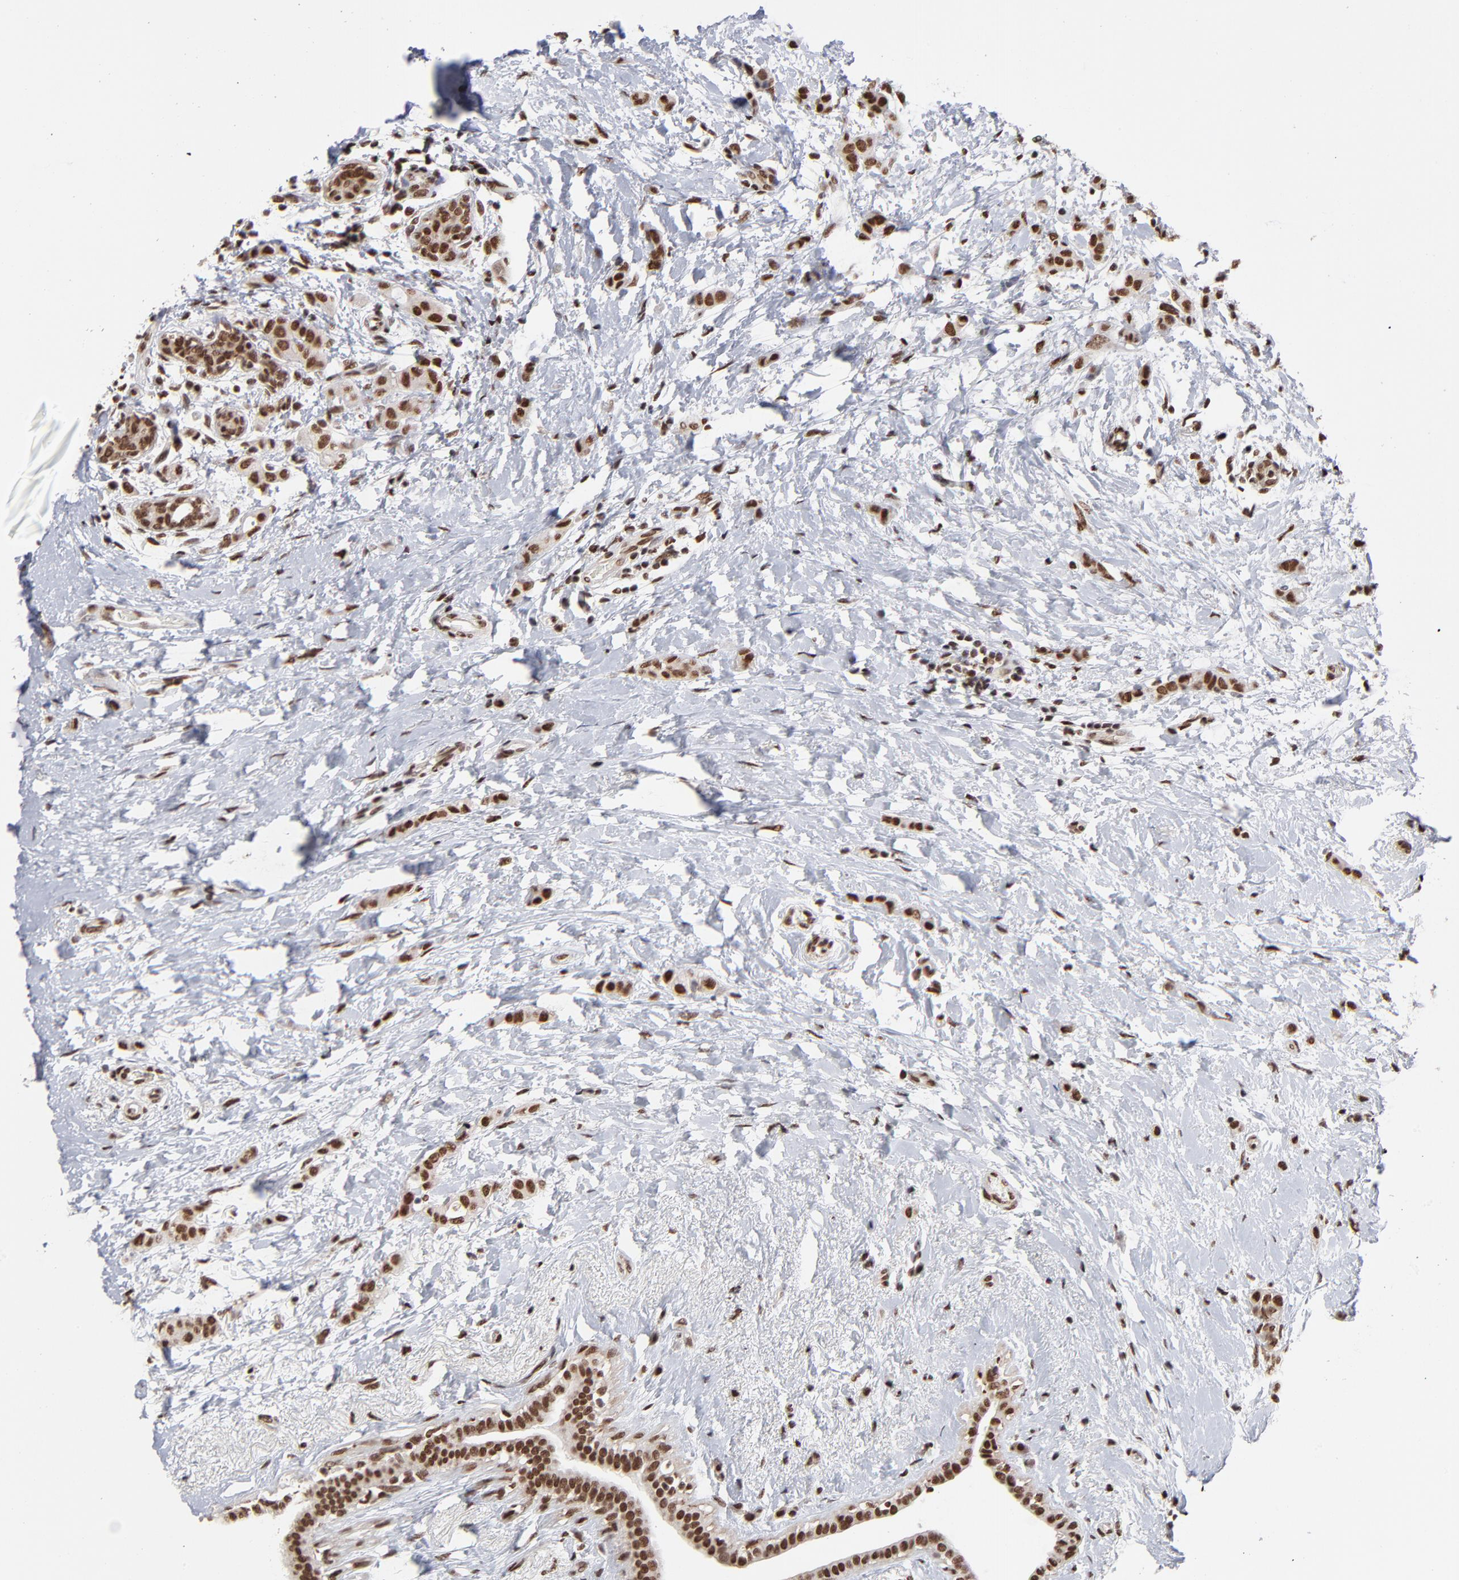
{"staining": {"intensity": "strong", "quantity": ">75%", "location": "cytoplasmic/membranous,nuclear"}, "tissue": "breast cancer", "cell_type": "Tumor cells", "image_type": "cancer", "snomed": [{"axis": "morphology", "description": "Lobular carcinoma"}, {"axis": "topography", "description": "Breast"}], "caption": "DAB (3,3'-diaminobenzidine) immunohistochemical staining of human lobular carcinoma (breast) exhibits strong cytoplasmic/membranous and nuclear protein positivity in approximately >75% of tumor cells.", "gene": "ZNF3", "patient": {"sex": "female", "age": 55}}